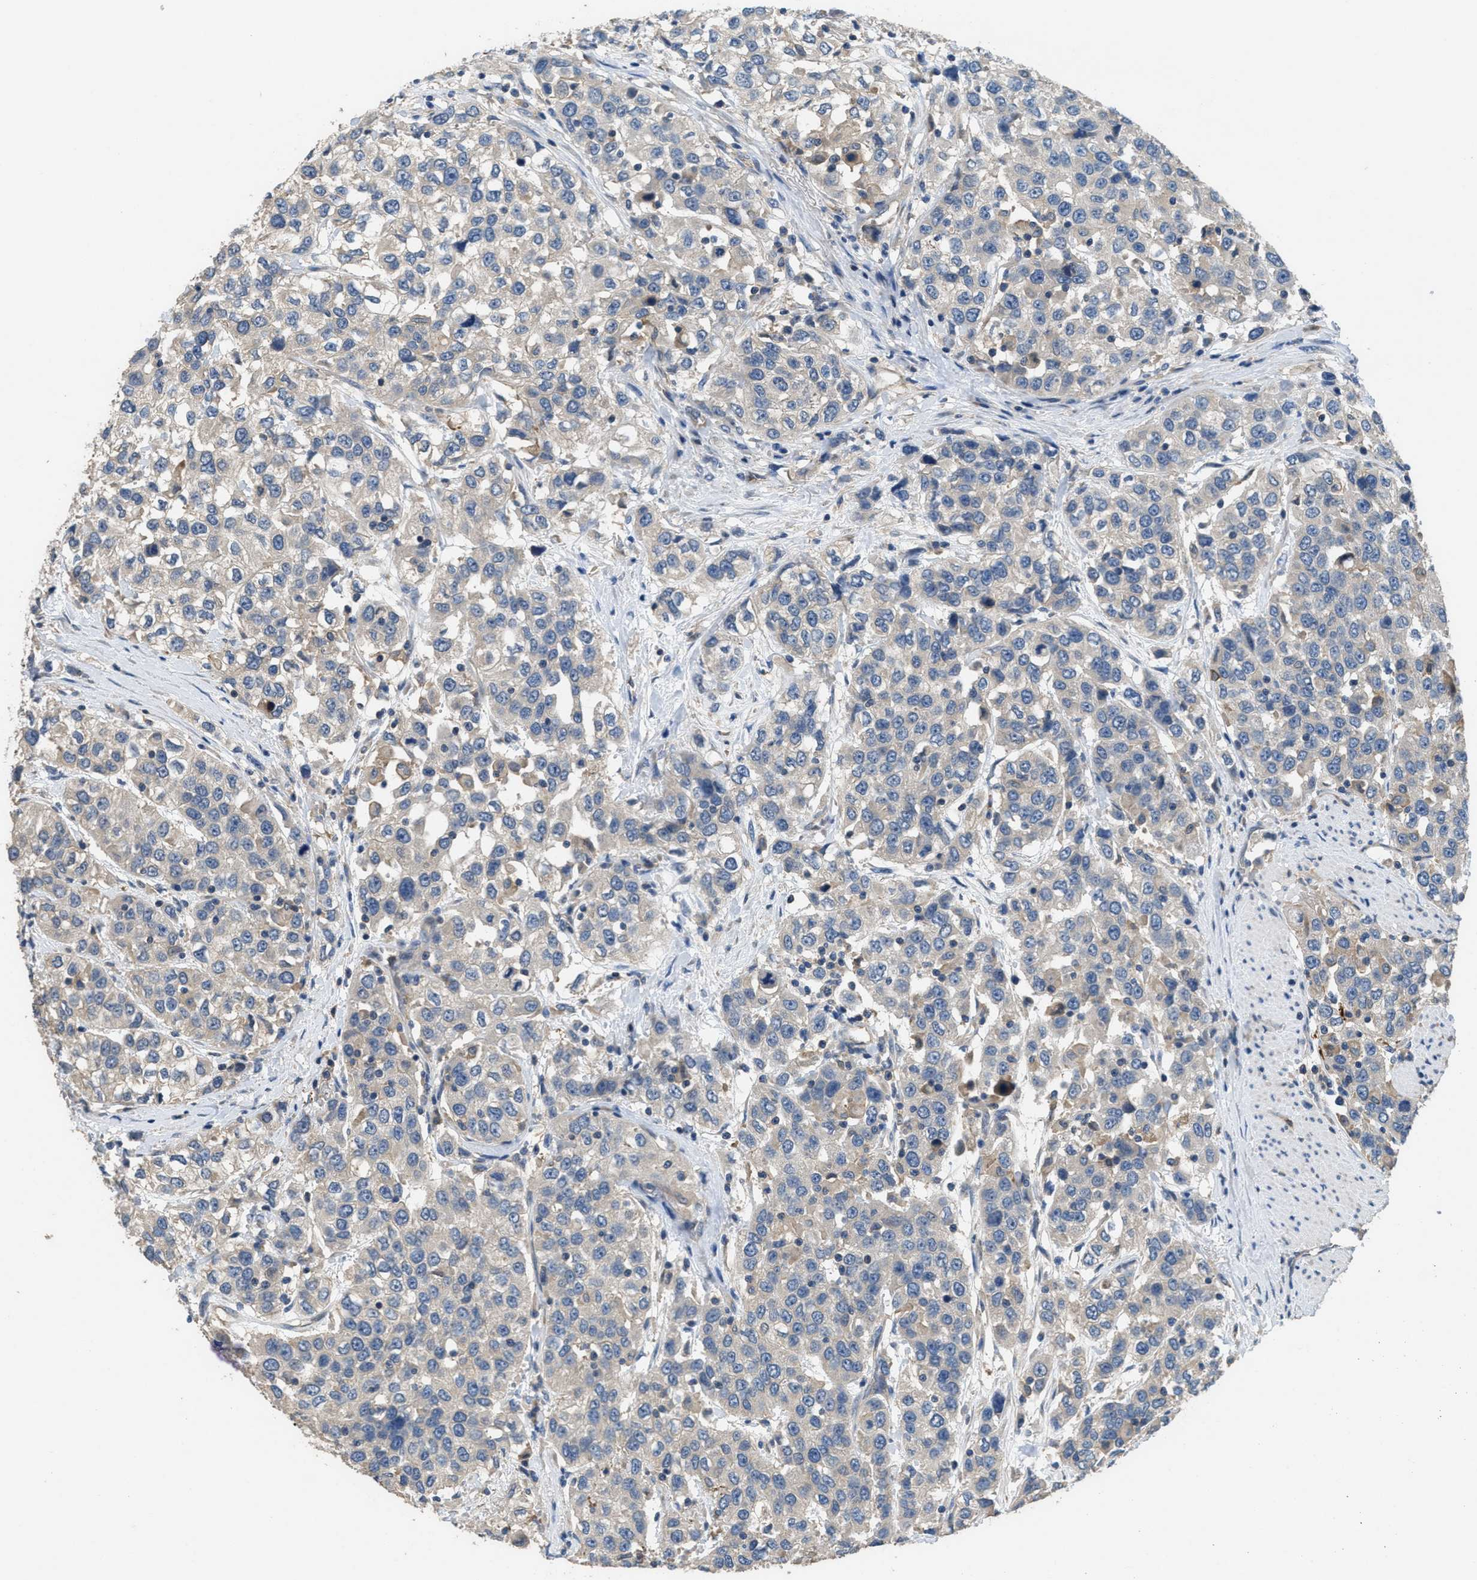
{"staining": {"intensity": "weak", "quantity": "<25%", "location": "cytoplasmic/membranous"}, "tissue": "urothelial cancer", "cell_type": "Tumor cells", "image_type": "cancer", "snomed": [{"axis": "morphology", "description": "Urothelial carcinoma, High grade"}, {"axis": "topography", "description": "Urinary bladder"}], "caption": "Immunohistochemistry (IHC) of human urothelial cancer displays no positivity in tumor cells.", "gene": "DGKE", "patient": {"sex": "female", "age": 80}}